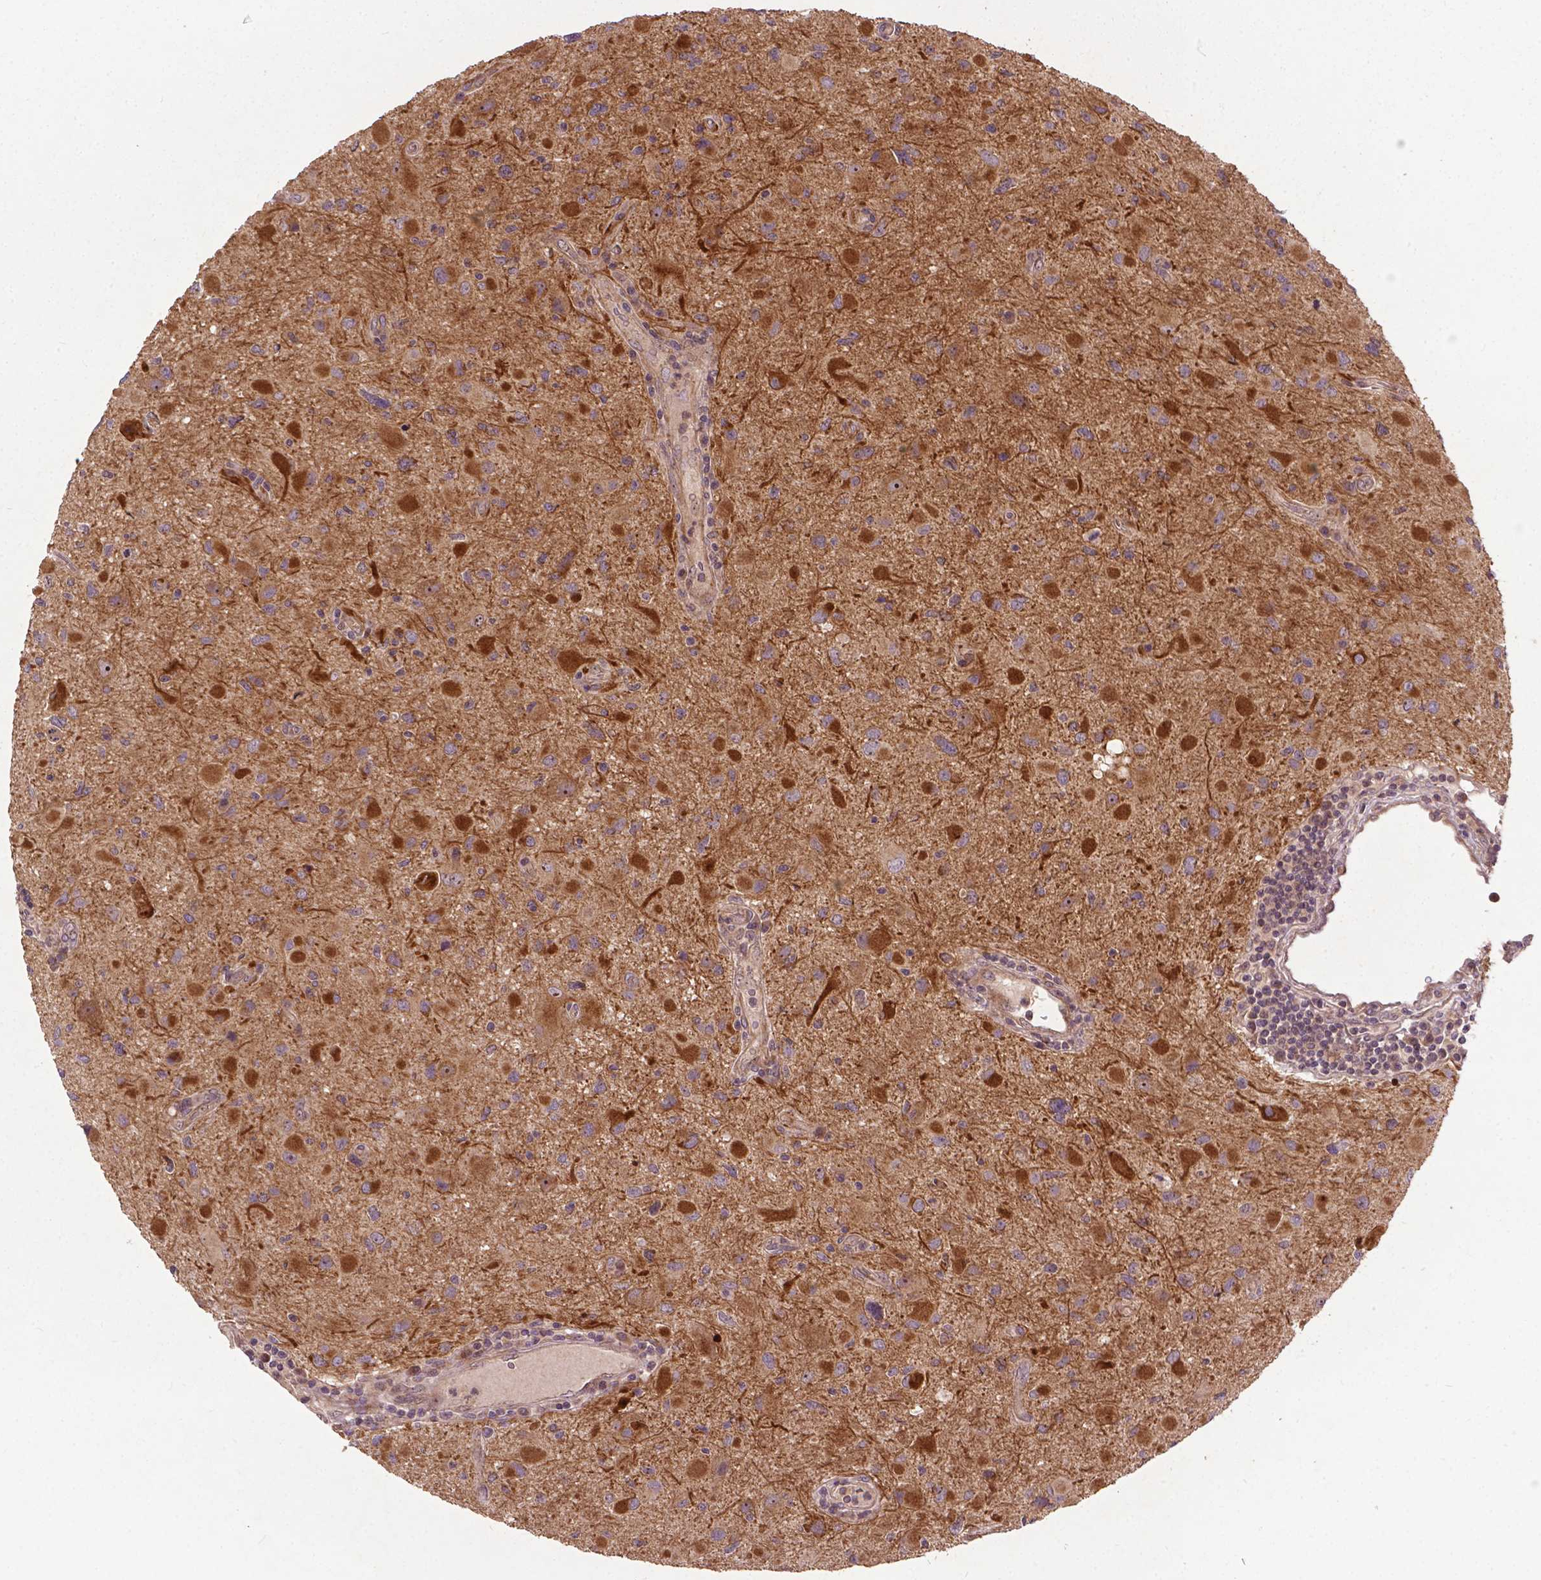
{"staining": {"intensity": "strong", "quantity": "25%-75%", "location": "cytoplasmic/membranous"}, "tissue": "glioma", "cell_type": "Tumor cells", "image_type": "cancer", "snomed": [{"axis": "morphology", "description": "Glioma, malignant, Low grade"}, {"axis": "topography", "description": "Brain"}], "caption": "IHC of malignant low-grade glioma reveals high levels of strong cytoplasmic/membranous positivity in about 25%-75% of tumor cells. (IHC, brightfield microscopy, high magnification).", "gene": "PARP3", "patient": {"sex": "female", "age": 32}}